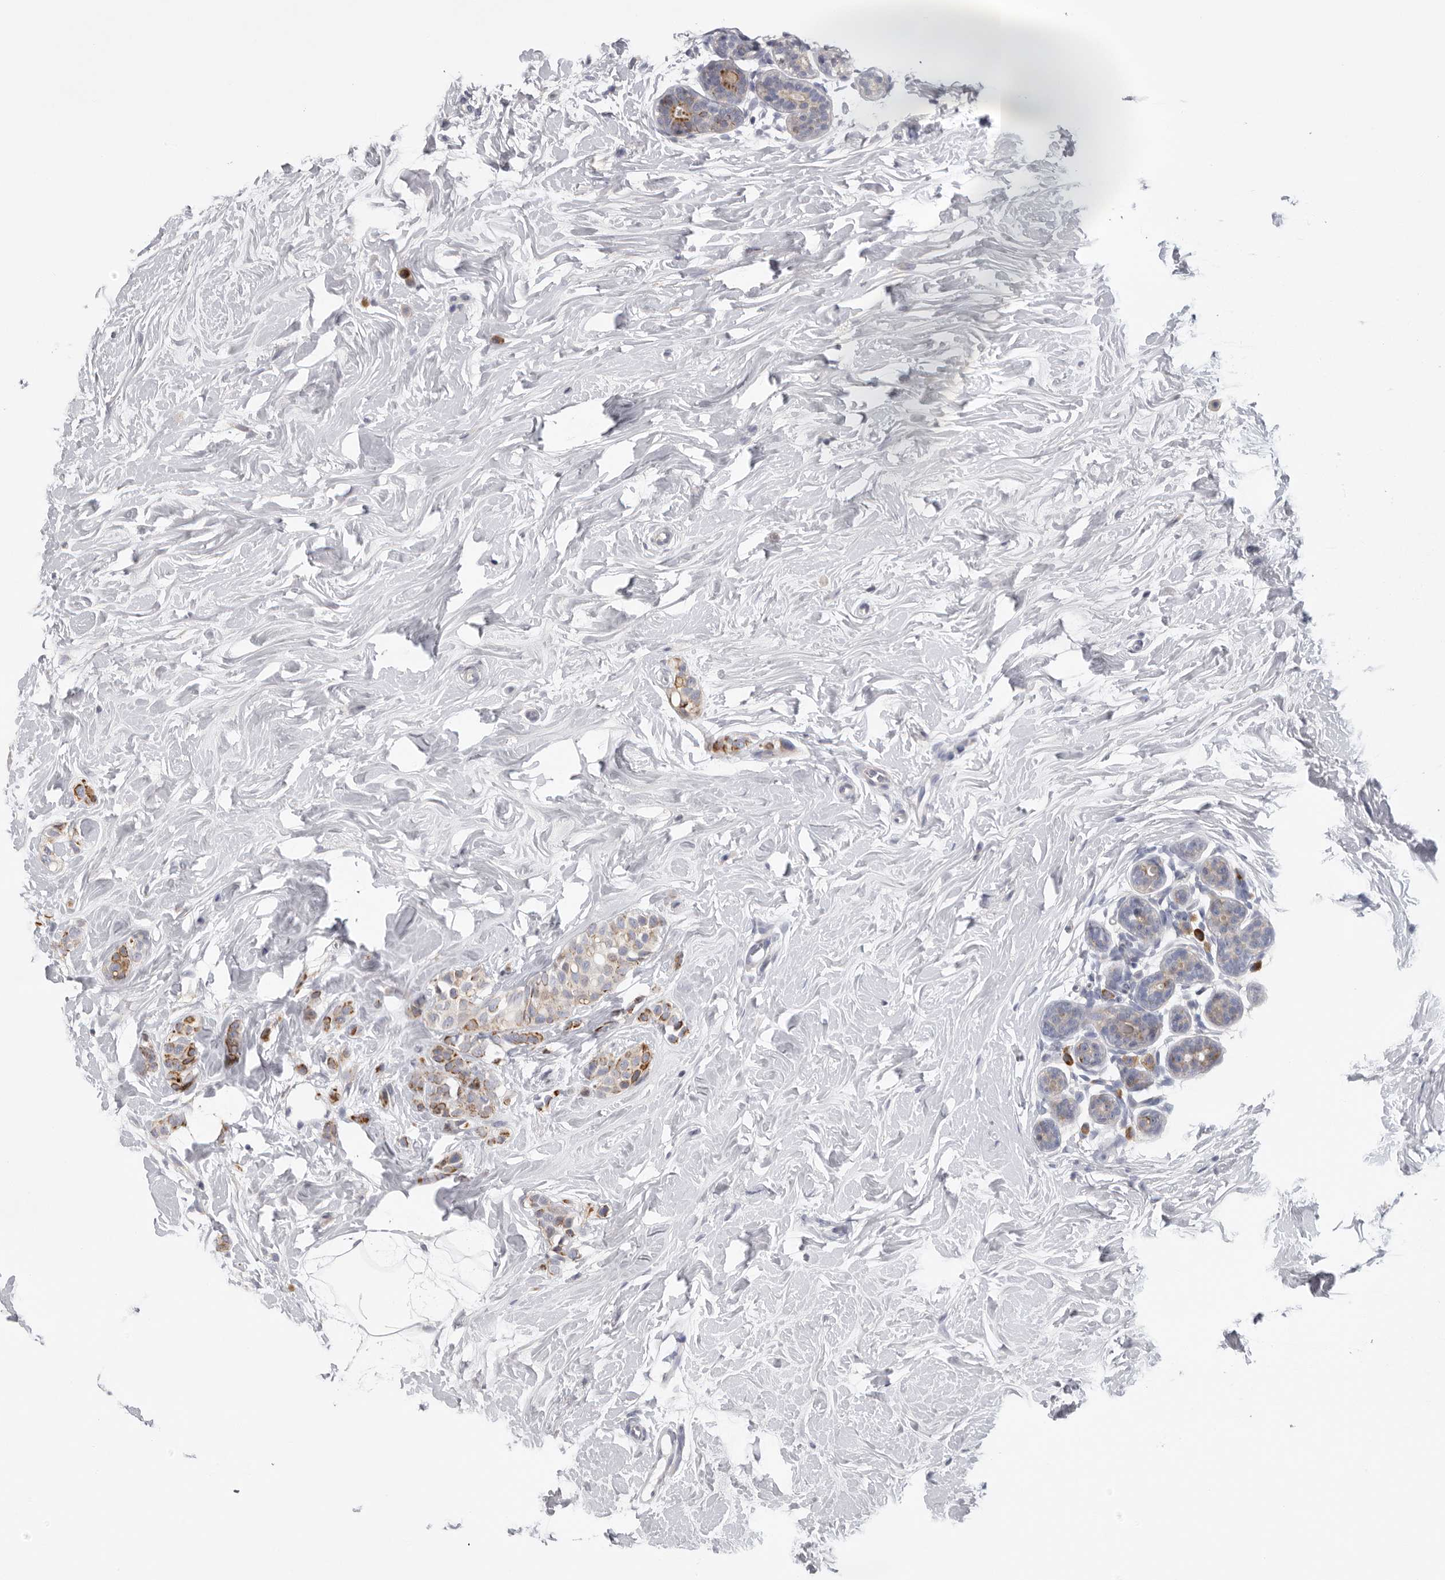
{"staining": {"intensity": "moderate", "quantity": "25%-75%", "location": "cytoplasmic/membranous"}, "tissue": "breast cancer", "cell_type": "Tumor cells", "image_type": "cancer", "snomed": [{"axis": "morphology", "description": "Lobular carcinoma, in situ"}, {"axis": "morphology", "description": "Lobular carcinoma"}, {"axis": "topography", "description": "Breast"}], "caption": "The photomicrograph exhibits a brown stain indicating the presence of a protein in the cytoplasmic/membranous of tumor cells in breast lobular carcinoma in situ. (brown staining indicates protein expression, while blue staining denotes nuclei).", "gene": "USP24", "patient": {"sex": "female", "age": 41}}